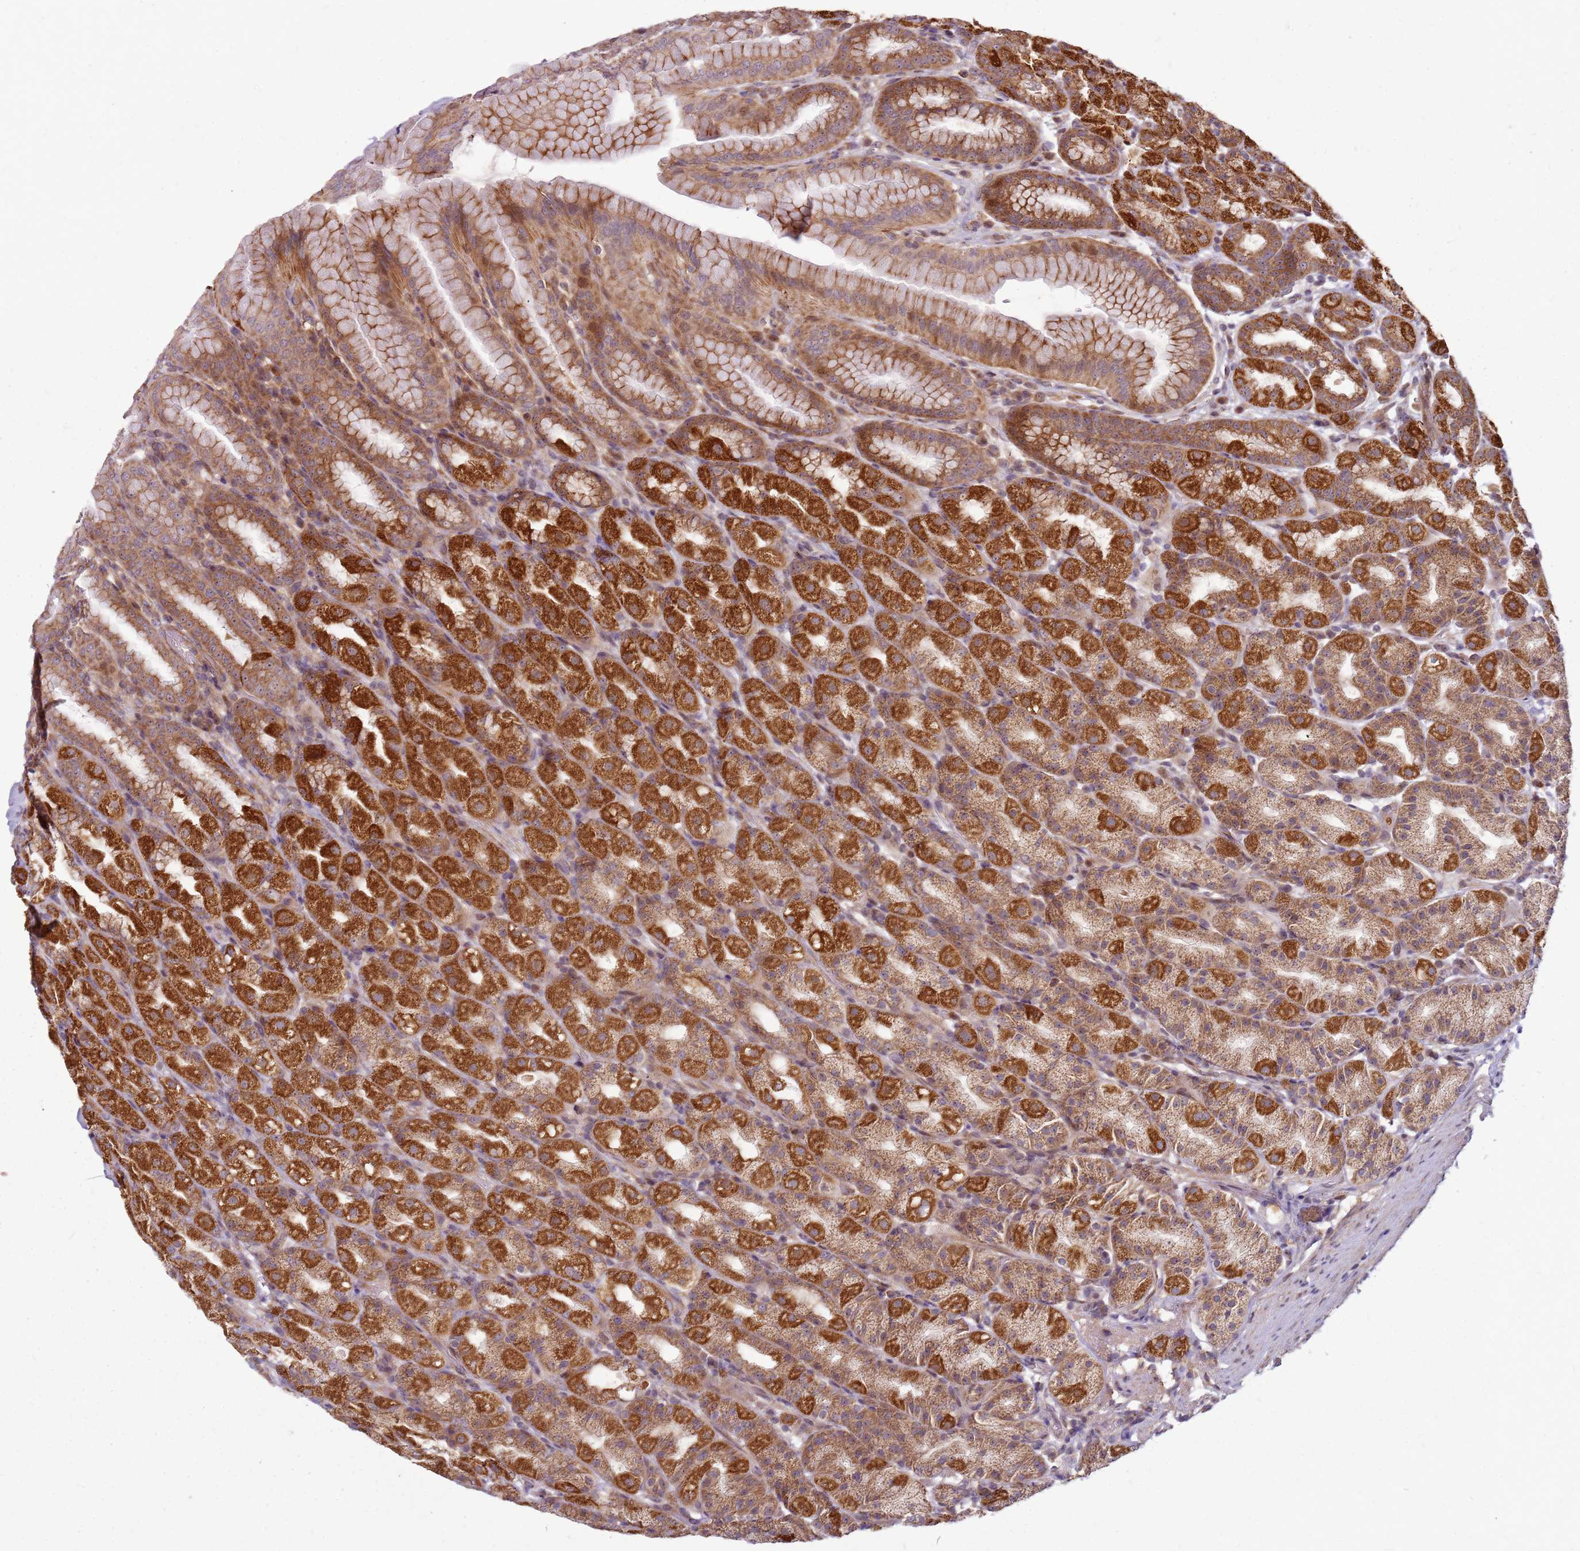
{"staining": {"intensity": "strong", "quantity": "25%-75%", "location": "cytoplasmic/membranous"}, "tissue": "stomach", "cell_type": "Glandular cells", "image_type": "normal", "snomed": [{"axis": "morphology", "description": "Normal tissue, NOS"}, {"axis": "topography", "description": "Stomach, upper"}, {"axis": "topography", "description": "Stomach"}], "caption": "A high-resolution photomicrograph shows immunohistochemistry (IHC) staining of unremarkable stomach, which displays strong cytoplasmic/membranous staining in approximately 25%-75% of glandular cells.", "gene": "CCDC159", "patient": {"sex": "male", "age": 68}}